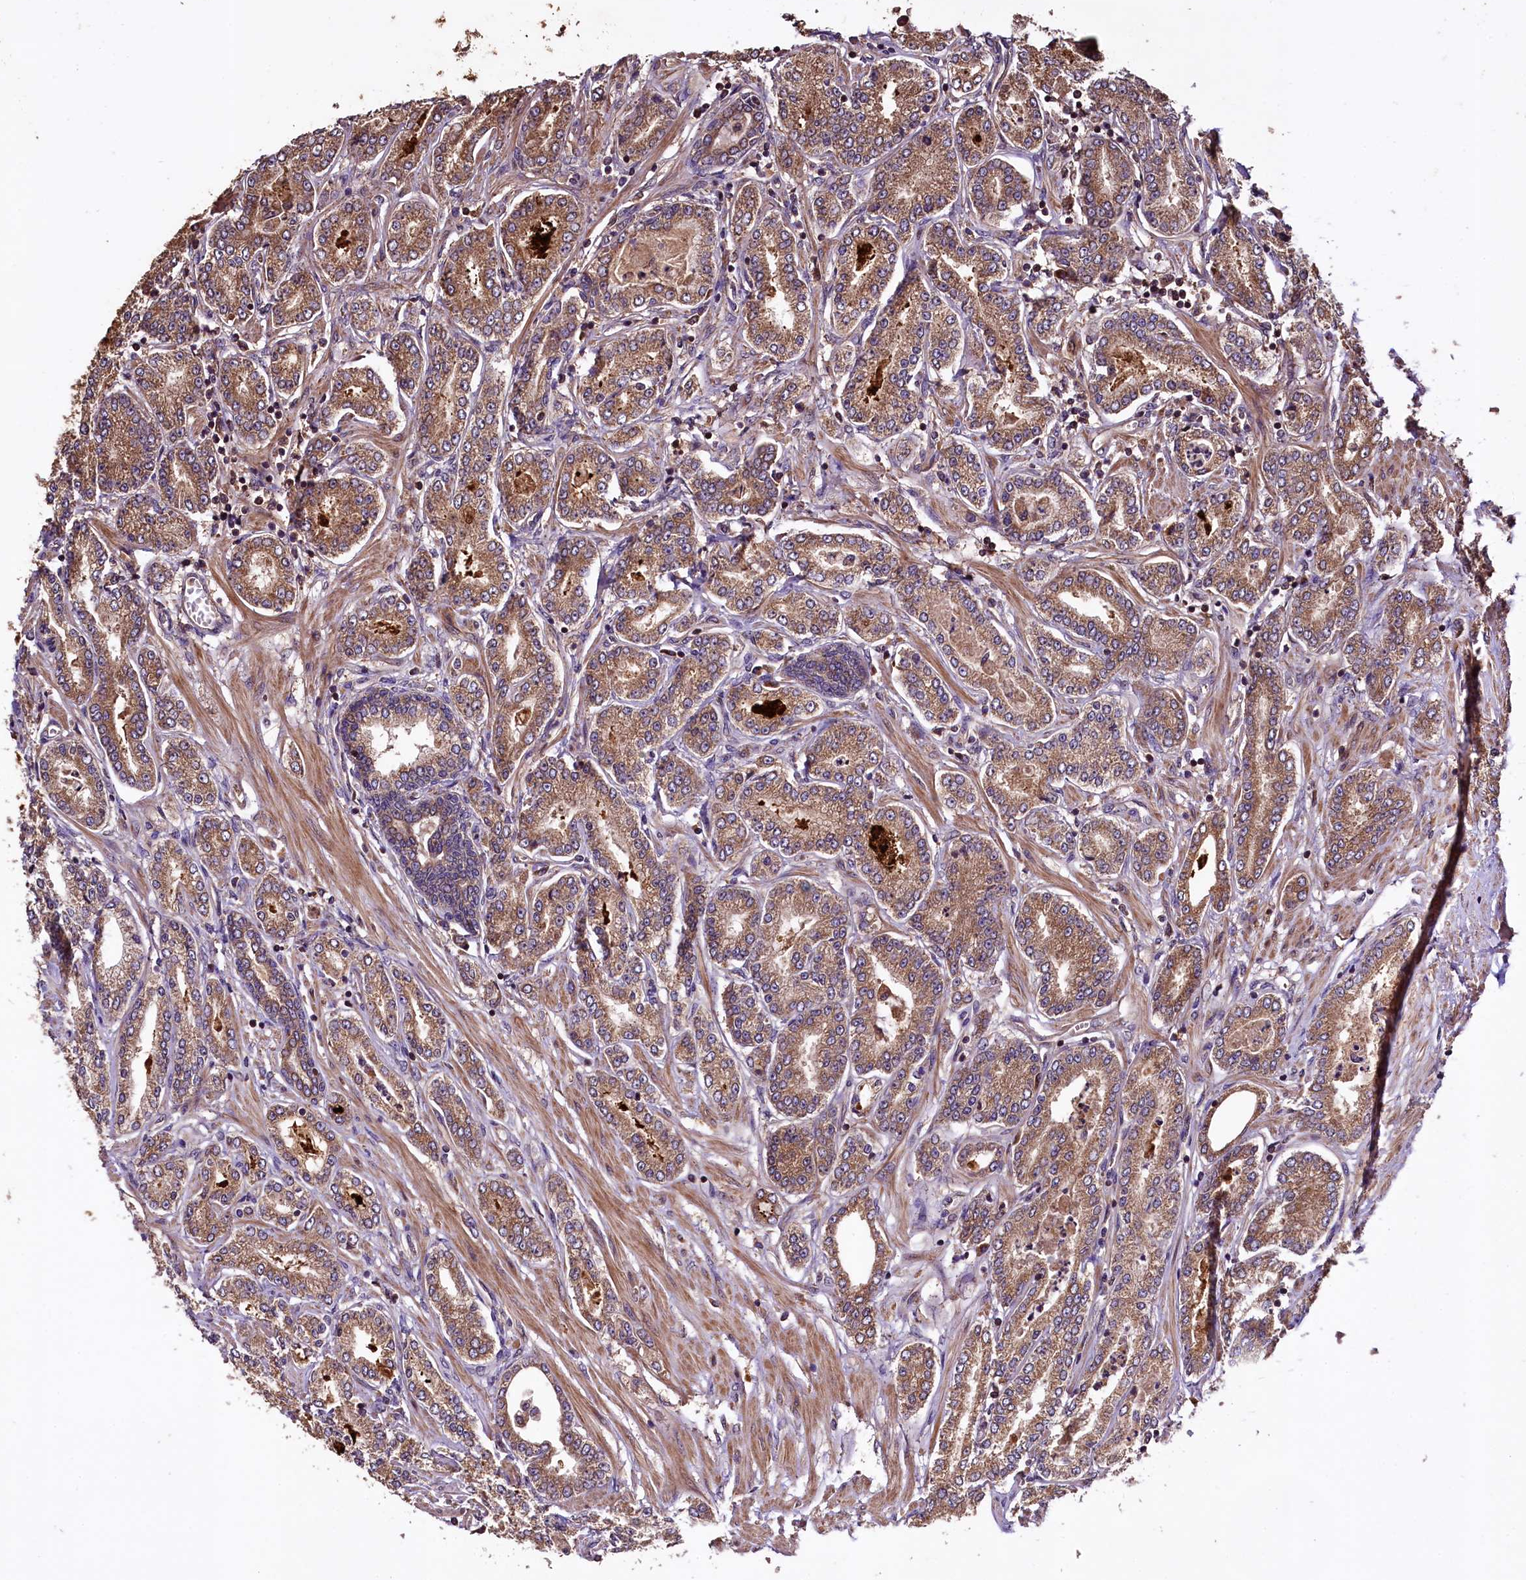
{"staining": {"intensity": "strong", "quantity": ">75%", "location": "cytoplasmic/membranous"}, "tissue": "prostate cancer", "cell_type": "Tumor cells", "image_type": "cancer", "snomed": [{"axis": "morphology", "description": "Adenocarcinoma, Low grade"}, {"axis": "topography", "description": "Prostate"}], "caption": "Human prostate cancer stained with a brown dye displays strong cytoplasmic/membranous positive positivity in approximately >75% of tumor cells.", "gene": "KLC2", "patient": {"sex": "male", "age": 63}}